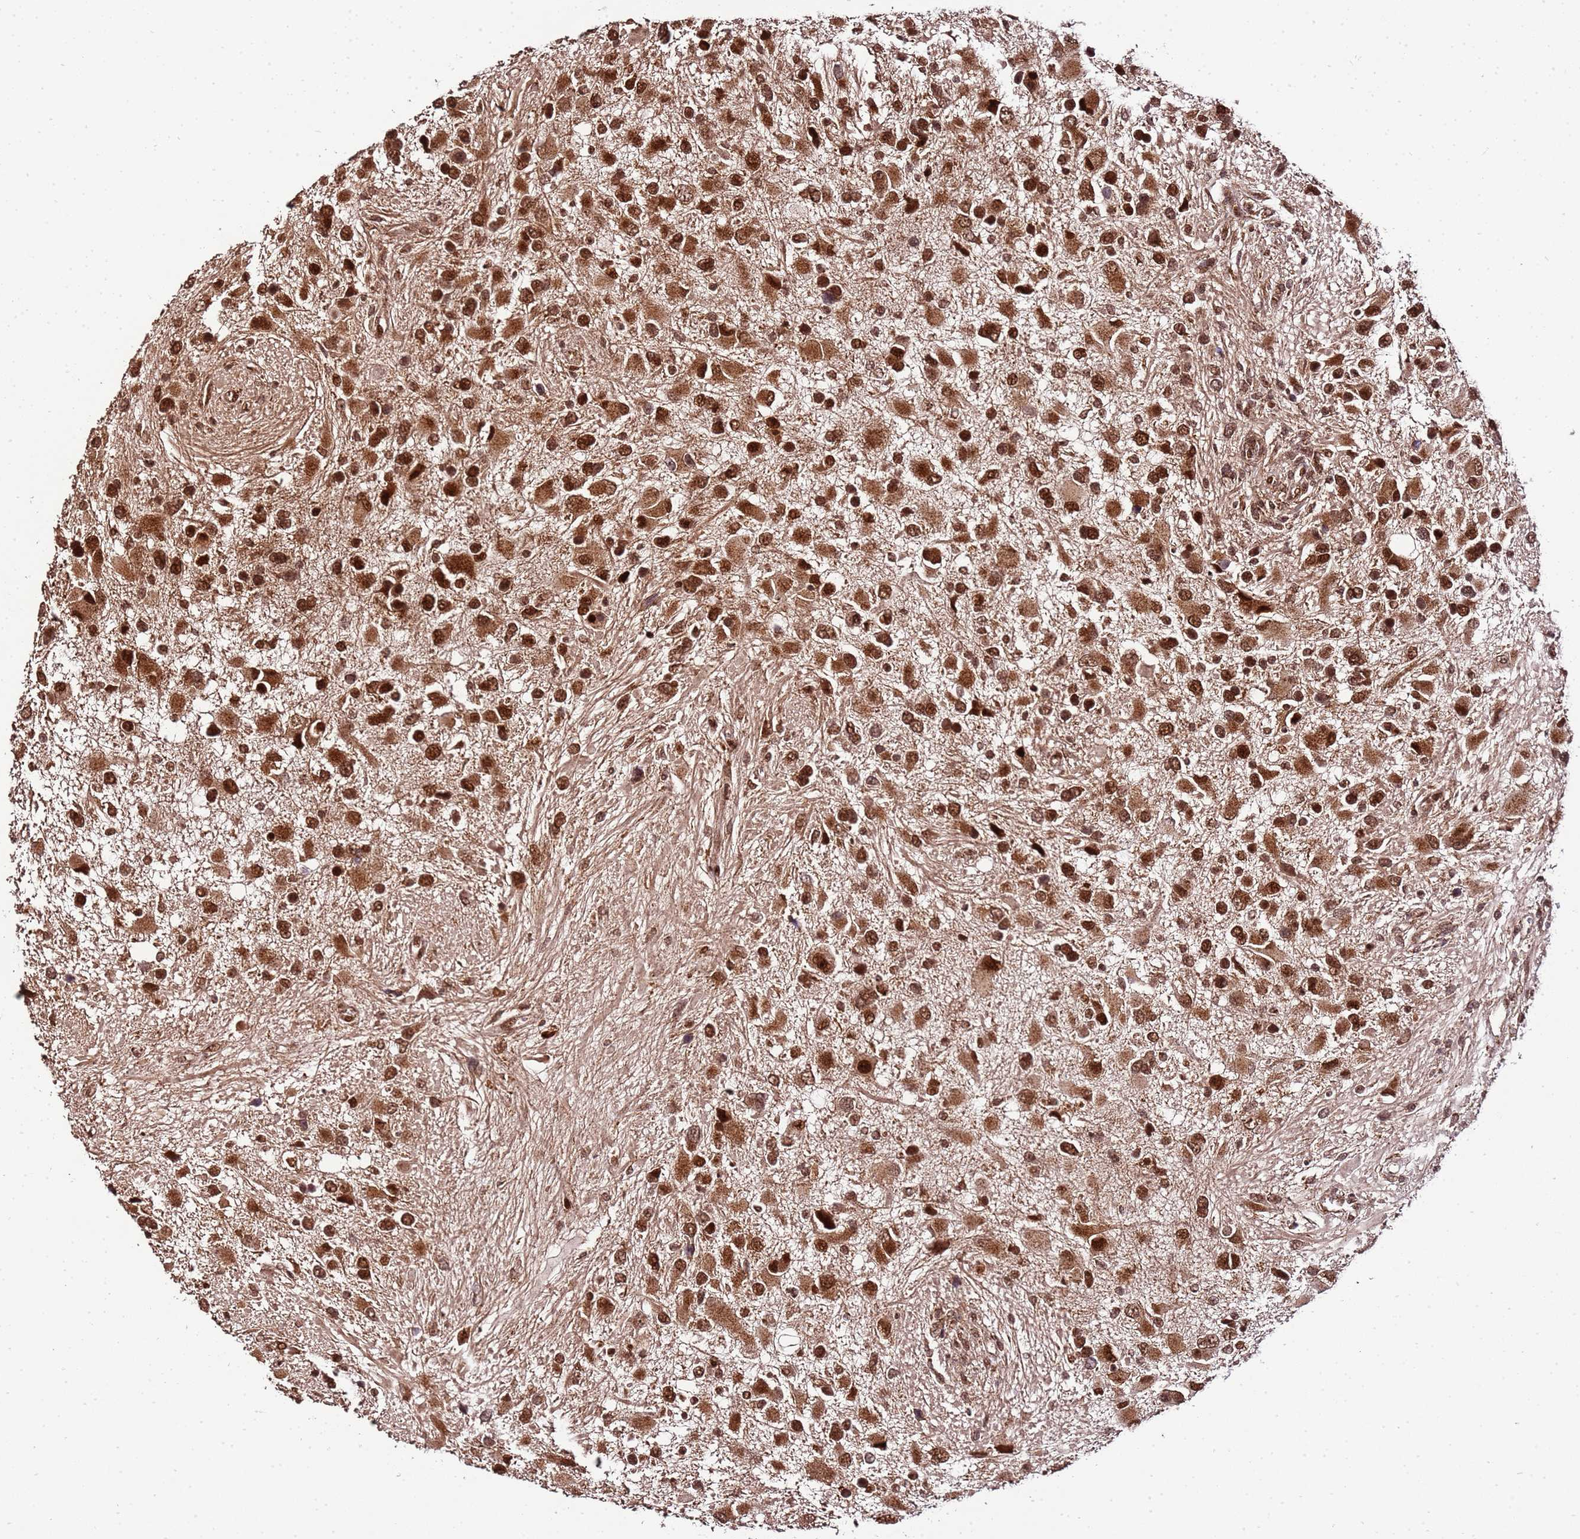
{"staining": {"intensity": "strong", "quantity": ">75%", "location": "cytoplasmic/membranous,nuclear"}, "tissue": "glioma", "cell_type": "Tumor cells", "image_type": "cancer", "snomed": [{"axis": "morphology", "description": "Glioma, malignant, High grade"}, {"axis": "topography", "description": "Brain"}], "caption": "The image shows a brown stain indicating the presence of a protein in the cytoplasmic/membranous and nuclear of tumor cells in glioma. (brown staining indicates protein expression, while blue staining denotes nuclei).", "gene": "PEX14", "patient": {"sex": "male", "age": 53}}